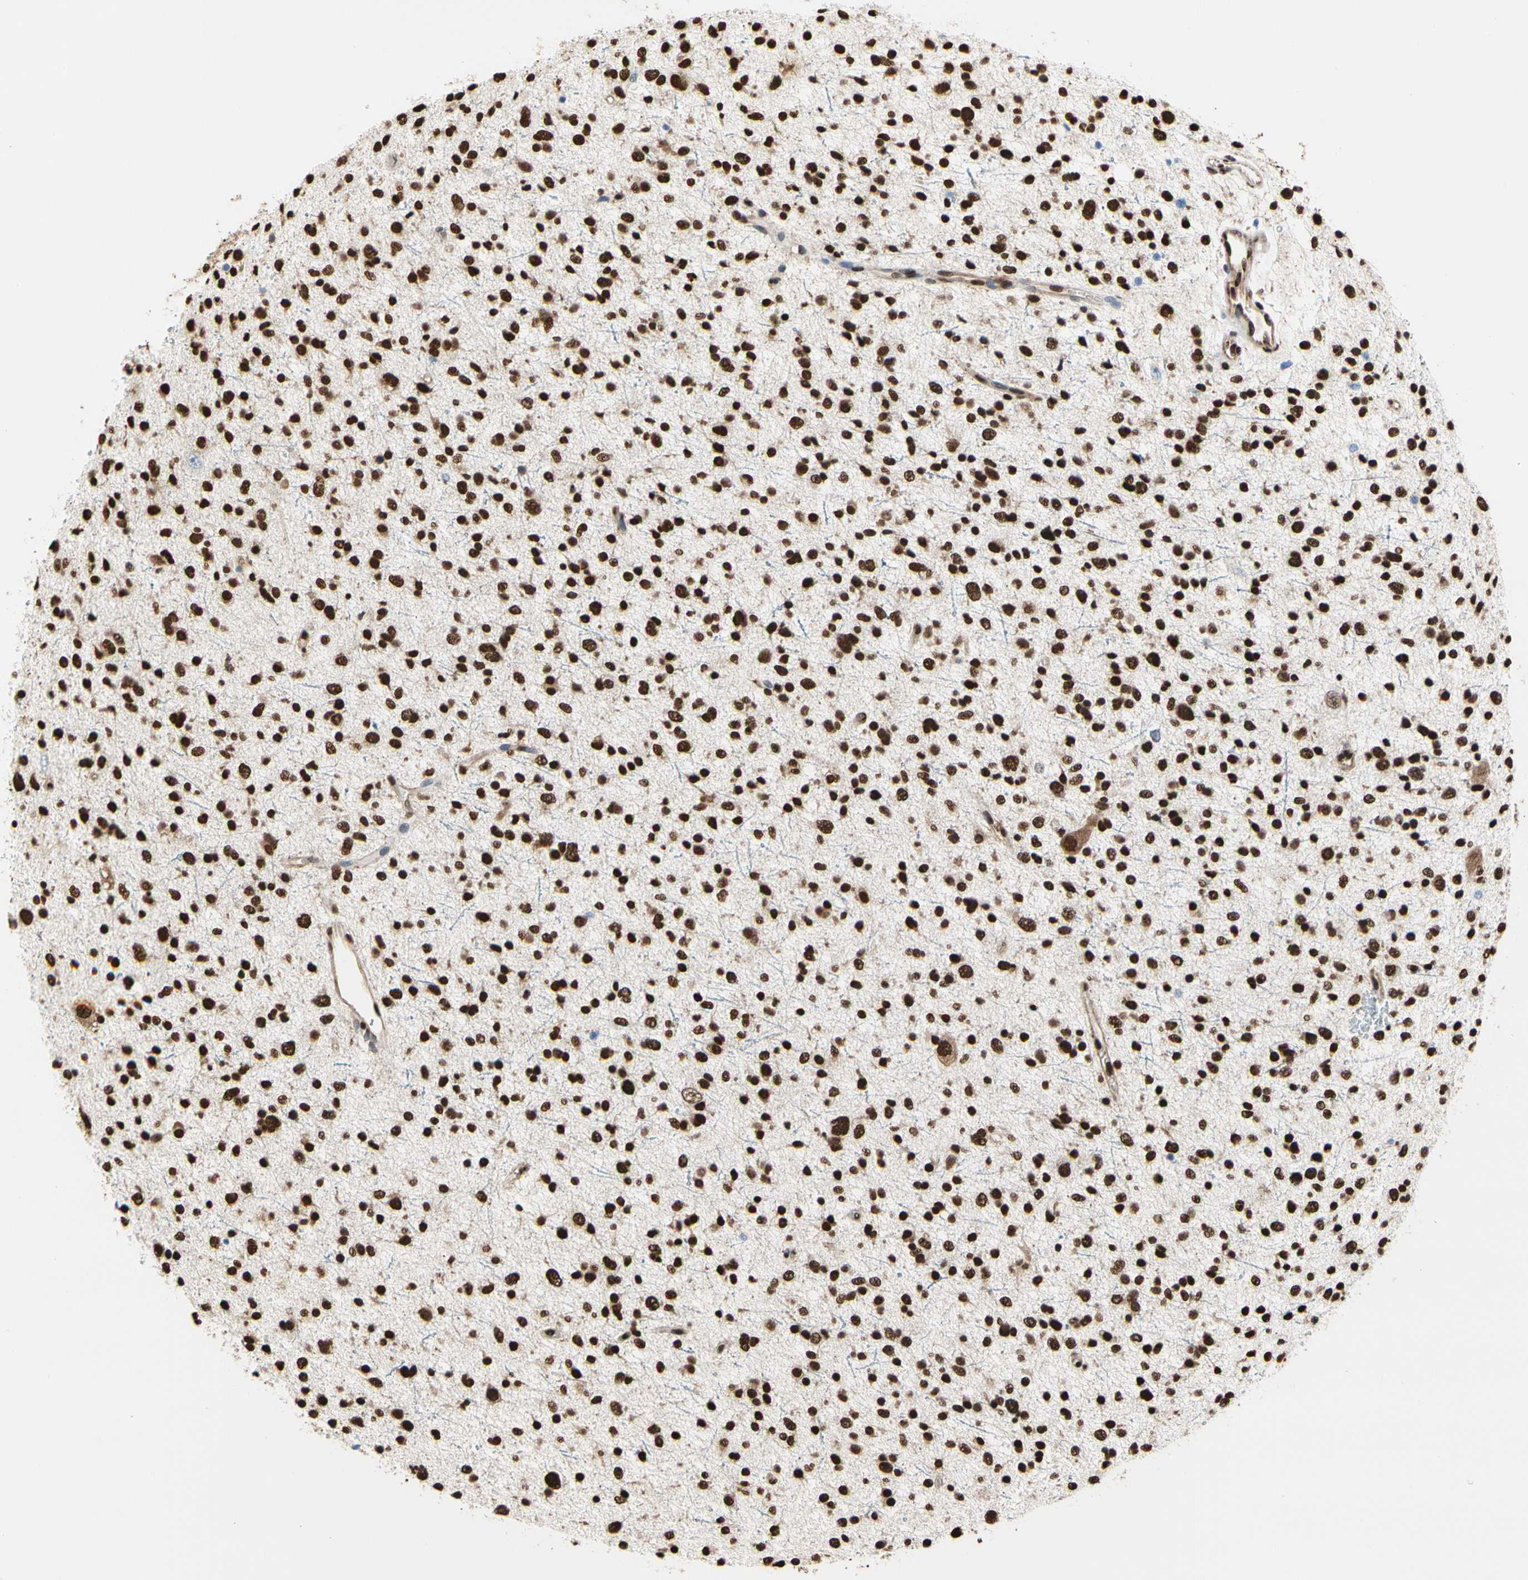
{"staining": {"intensity": "strong", "quantity": ">75%", "location": "nuclear"}, "tissue": "glioma", "cell_type": "Tumor cells", "image_type": "cancer", "snomed": [{"axis": "morphology", "description": "Glioma, malignant, Low grade"}, {"axis": "topography", "description": "Brain"}], "caption": "IHC (DAB (3,3'-diaminobenzidine)) staining of human malignant glioma (low-grade) demonstrates strong nuclear protein staining in about >75% of tumor cells.", "gene": "HNRNPK", "patient": {"sex": "male", "age": 42}}